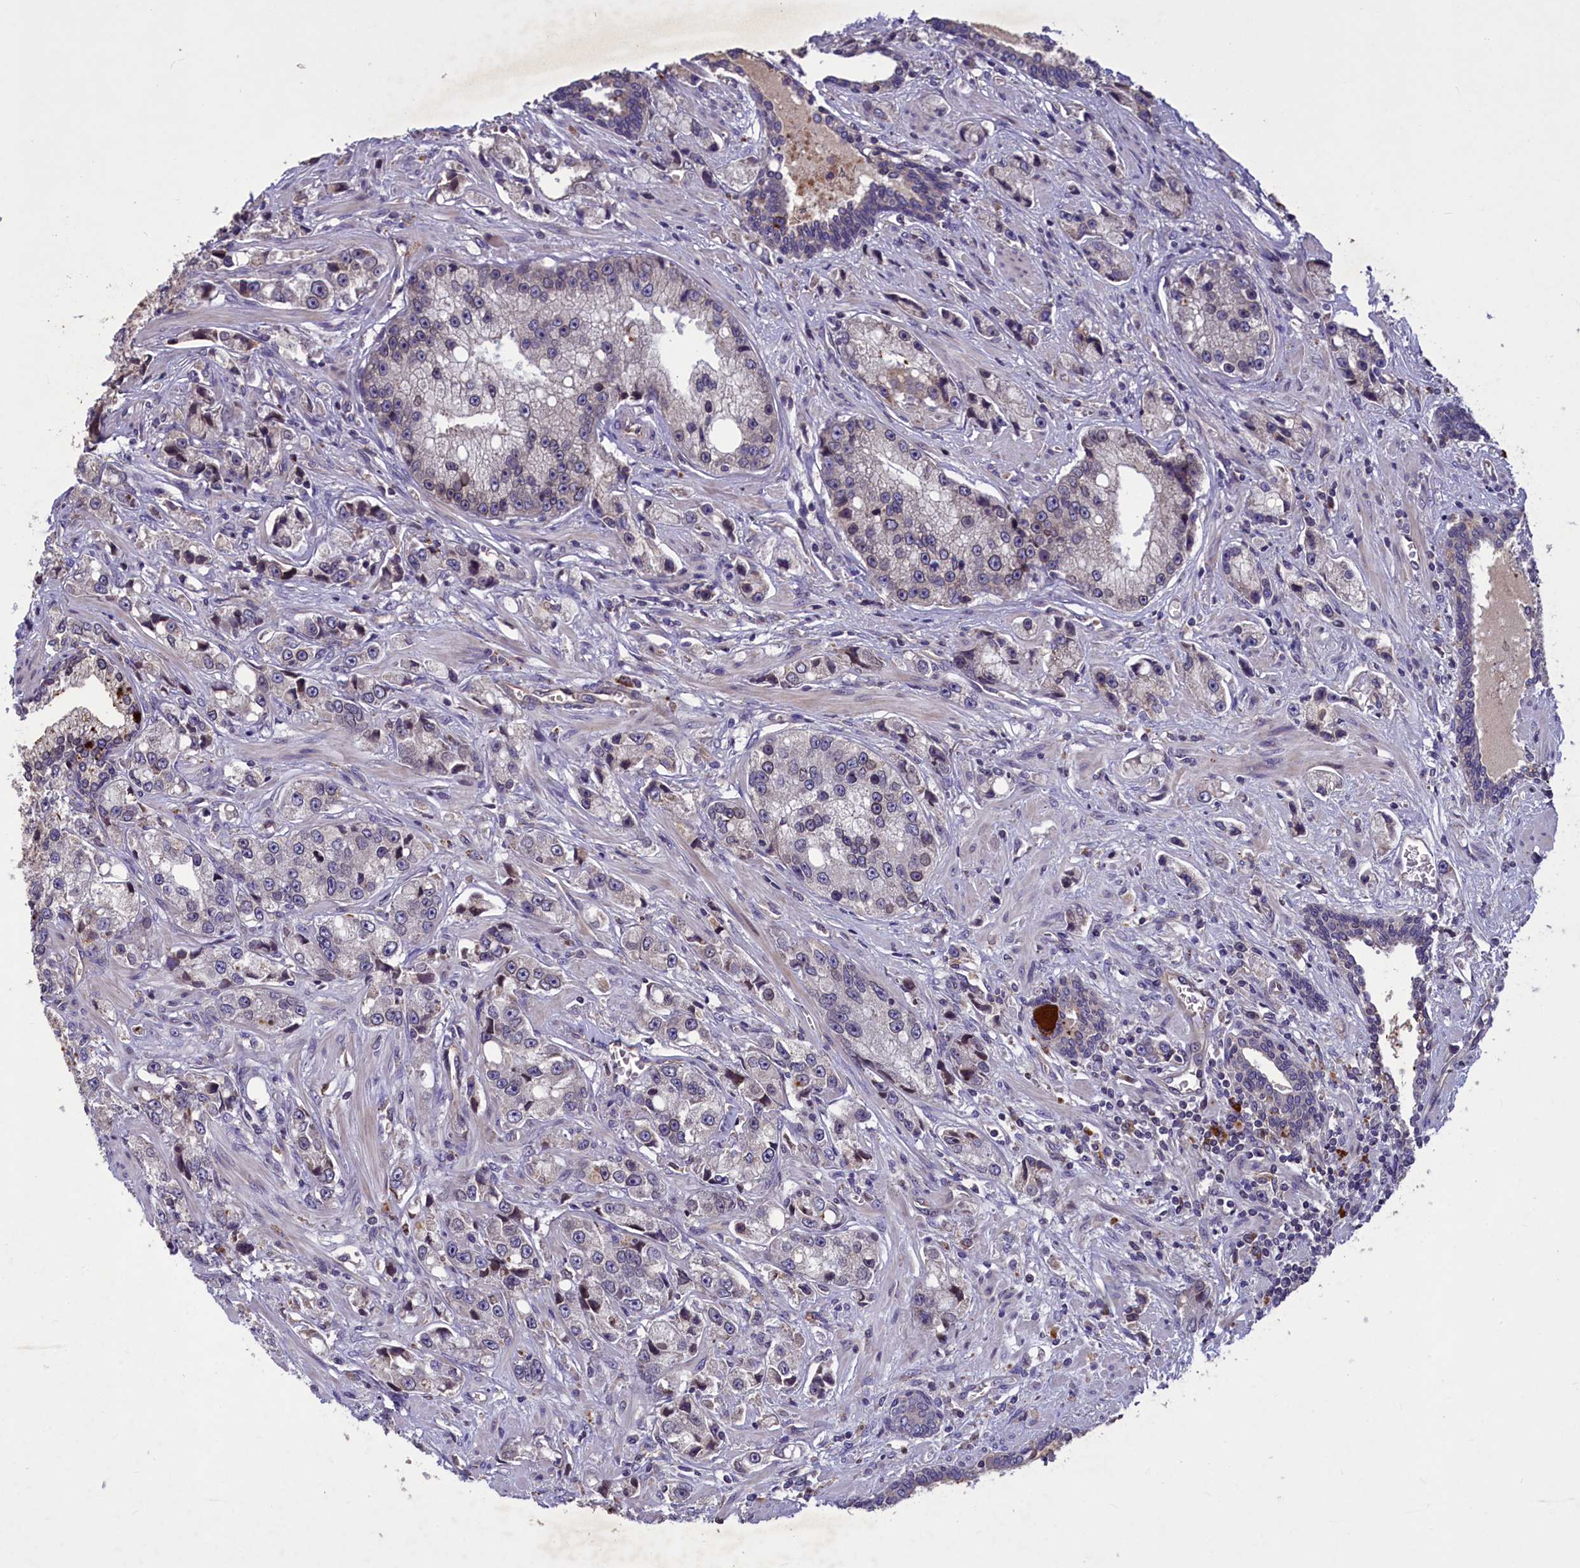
{"staining": {"intensity": "negative", "quantity": "none", "location": "none"}, "tissue": "prostate cancer", "cell_type": "Tumor cells", "image_type": "cancer", "snomed": [{"axis": "morphology", "description": "Adenocarcinoma, High grade"}, {"axis": "topography", "description": "Prostate"}], "caption": "Tumor cells are negative for brown protein staining in prostate cancer.", "gene": "CCDC125", "patient": {"sex": "male", "age": 74}}